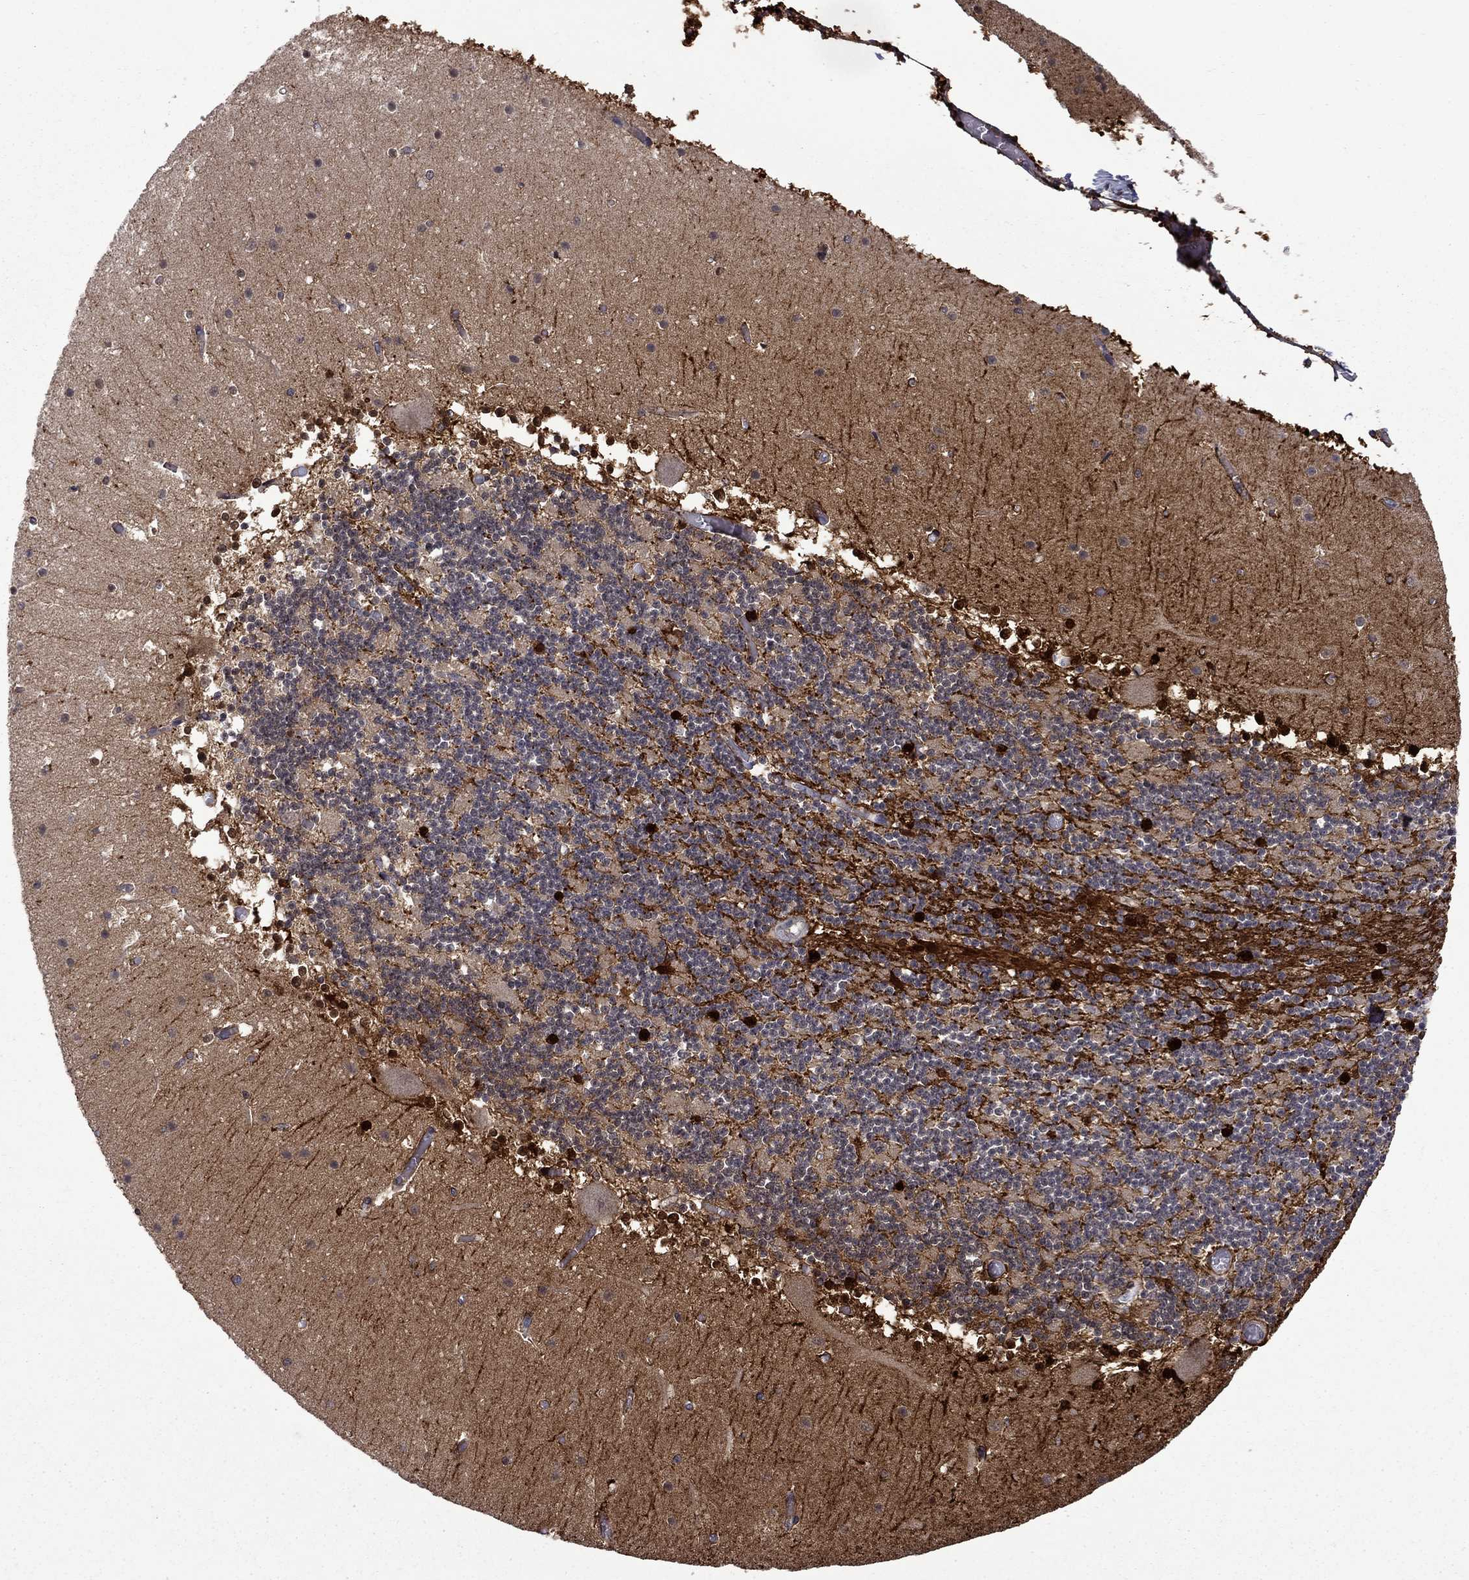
{"staining": {"intensity": "strong", "quantity": "<25%", "location": "nuclear"}, "tissue": "cerebellum", "cell_type": "Cells in granular layer", "image_type": "normal", "snomed": [{"axis": "morphology", "description": "Normal tissue, NOS"}, {"axis": "topography", "description": "Cerebellum"}], "caption": "Immunohistochemistry (IHC) of benign human cerebellum demonstrates medium levels of strong nuclear positivity in approximately <25% of cells in granular layer.", "gene": "CBR1", "patient": {"sex": "female", "age": 28}}